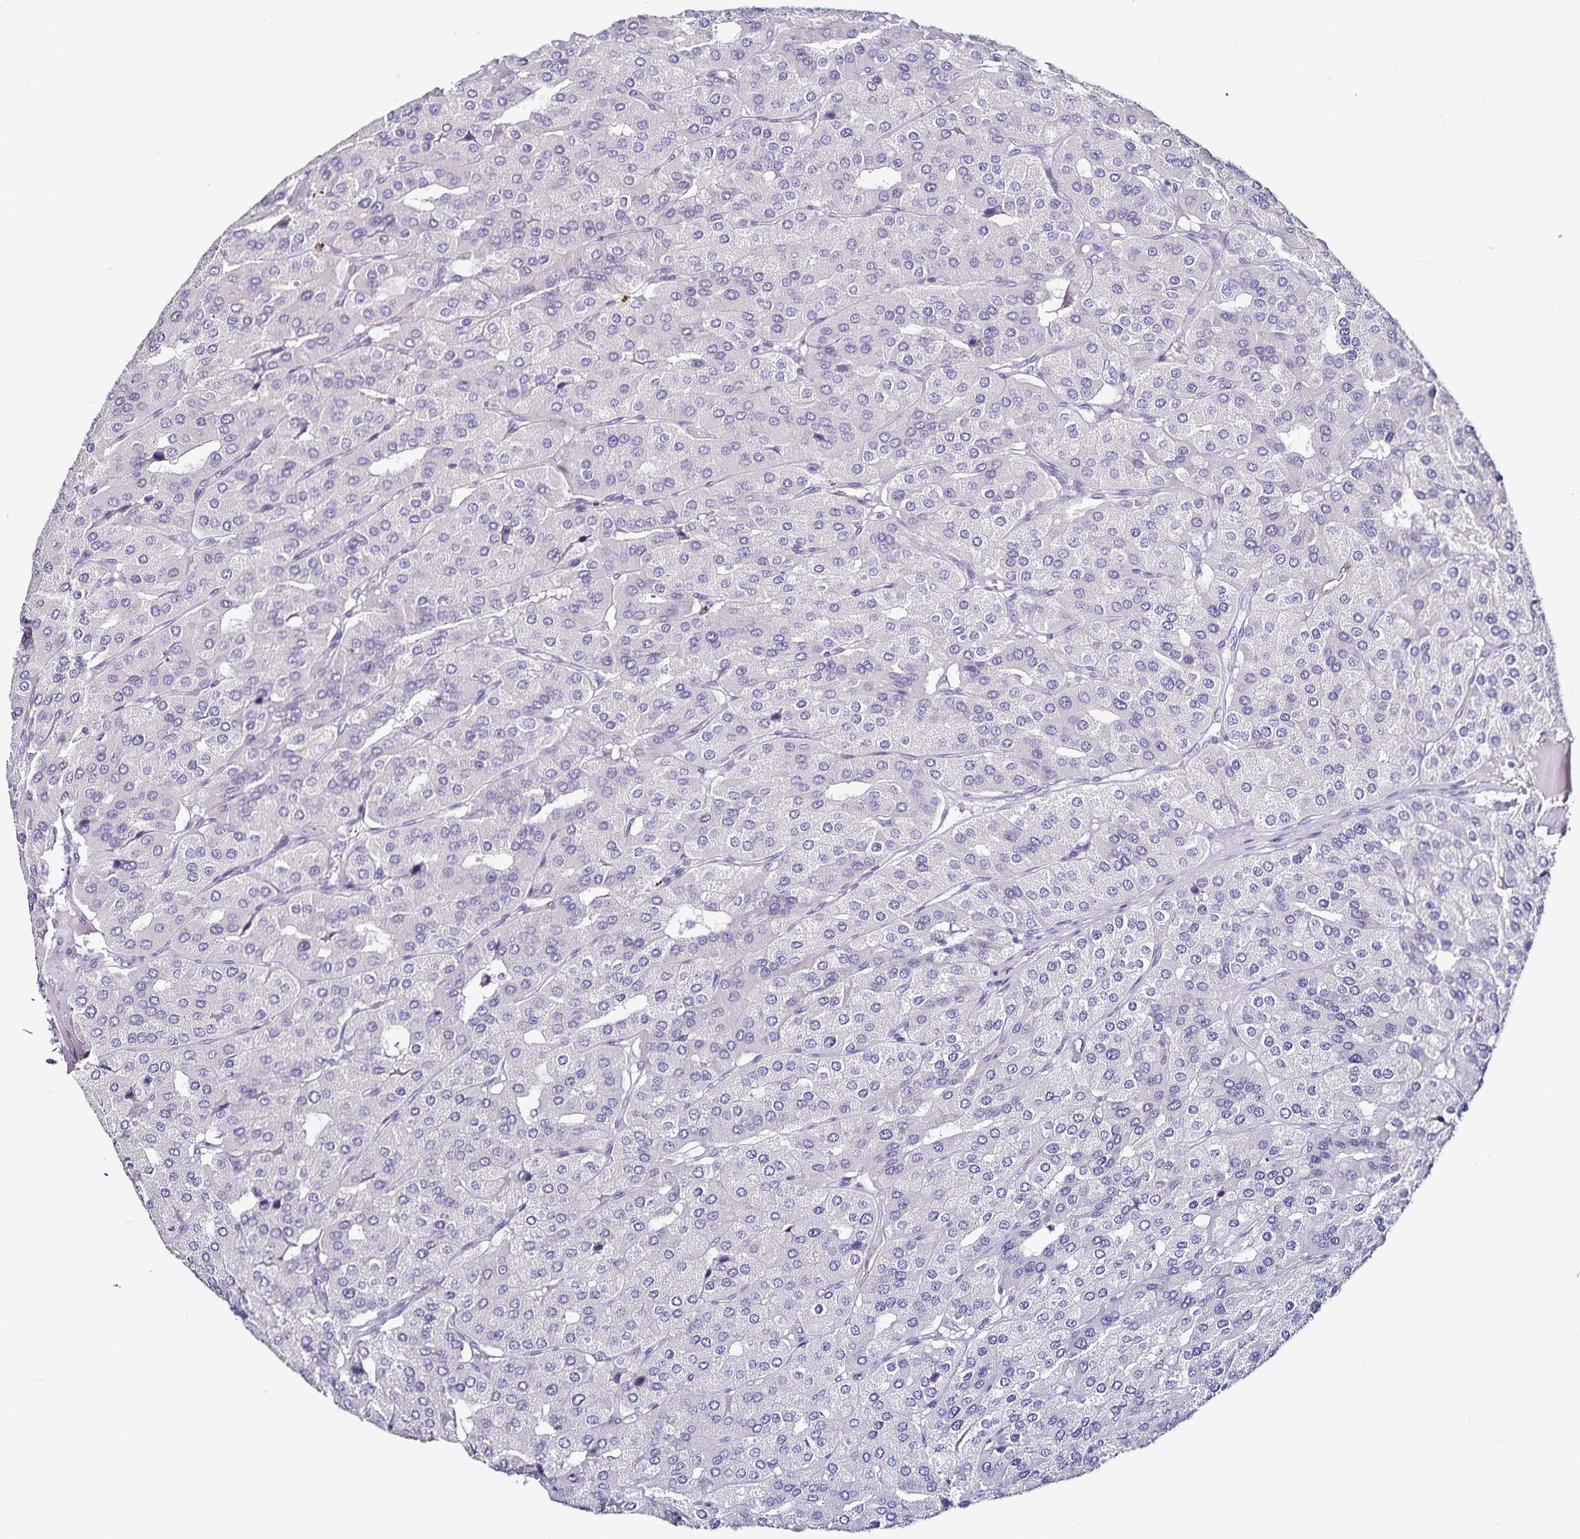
{"staining": {"intensity": "negative", "quantity": "none", "location": "none"}, "tissue": "parathyroid gland", "cell_type": "Glandular cells", "image_type": "normal", "snomed": [{"axis": "morphology", "description": "Normal tissue, NOS"}, {"axis": "morphology", "description": "Adenoma, NOS"}, {"axis": "topography", "description": "Parathyroid gland"}], "caption": "IHC of benign parathyroid gland demonstrates no staining in glandular cells. (Immunohistochemistry, brightfield microscopy, high magnification).", "gene": "TSPAN7", "patient": {"sex": "female", "age": 86}}